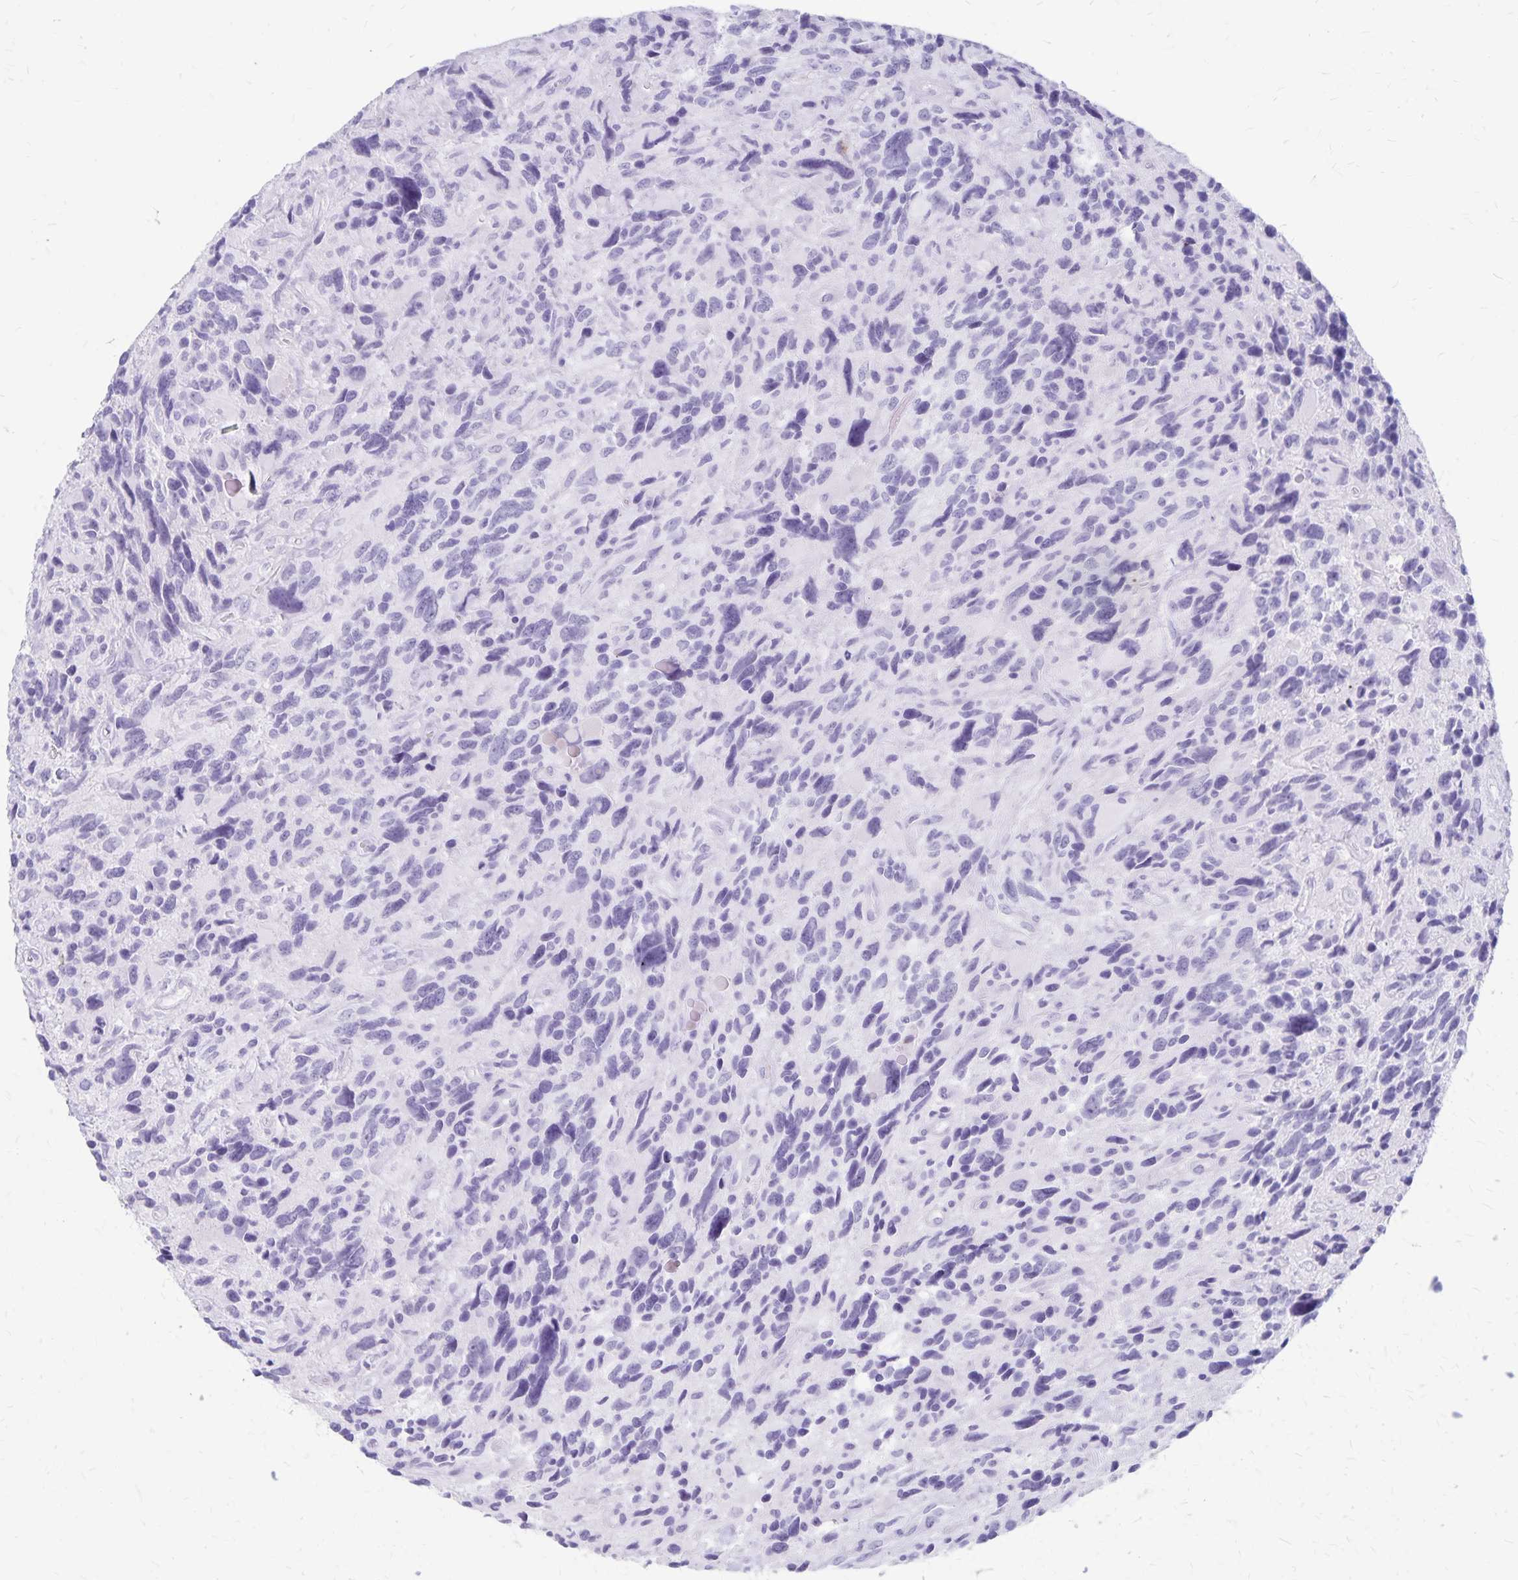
{"staining": {"intensity": "negative", "quantity": "none", "location": "none"}, "tissue": "glioma", "cell_type": "Tumor cells", "image_type": "cancer", "snomed": [{"axis": "morphology", "description": "Glioma, malignant, High grade"}, {"axis": "topography", "description": "Brain"}], "caption": "Immunohistochemistry photomicrograph of neoplastic tissue: glioma stained with DAB (3,3'-diaminobenzidine) shows no significant protein positivity in tumor cells.", "gene": "GPBAR1", "patient": {"sex": "male", "age": 46}}